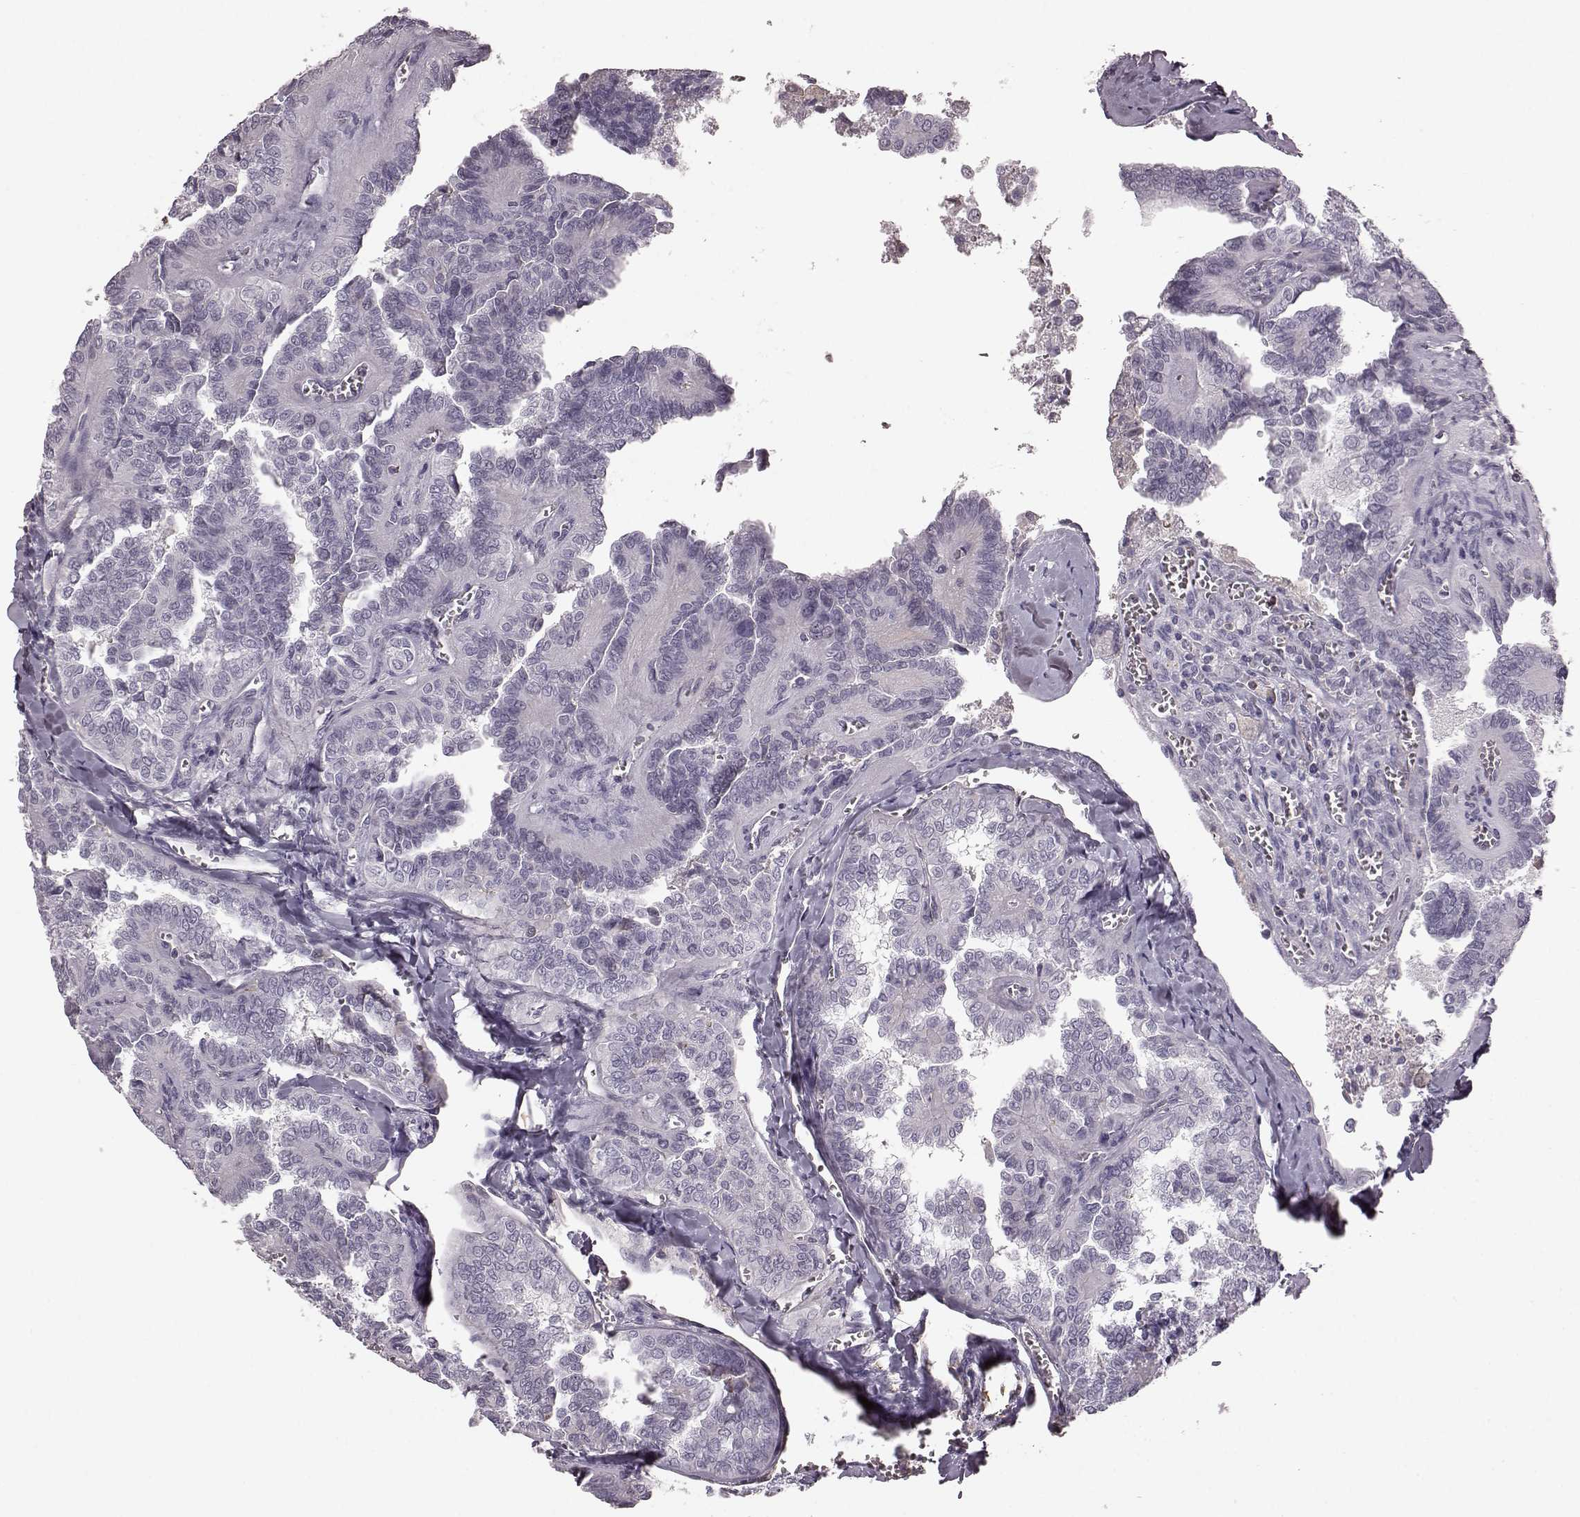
{"staining": {"intensity": "negative", "quantity": "none", "location": "none"}, "tissue": "thyroid cancer", "cell_type": "Tumor cells", "image_type": "cancer", "snomed": [{"axis": "morphology", "description": "Papillary adenocarcinoma, NOS"}, {"axis": "topography", "description": "Thyroid gland"}], "caption": "This is an immunohistochemistry (IHC) image of thyroid papillary adenocarcinoma. There is no positivity in tumor cells.", "gene": "PDCD1", "patient": {"sex": "female", "age": 41}}